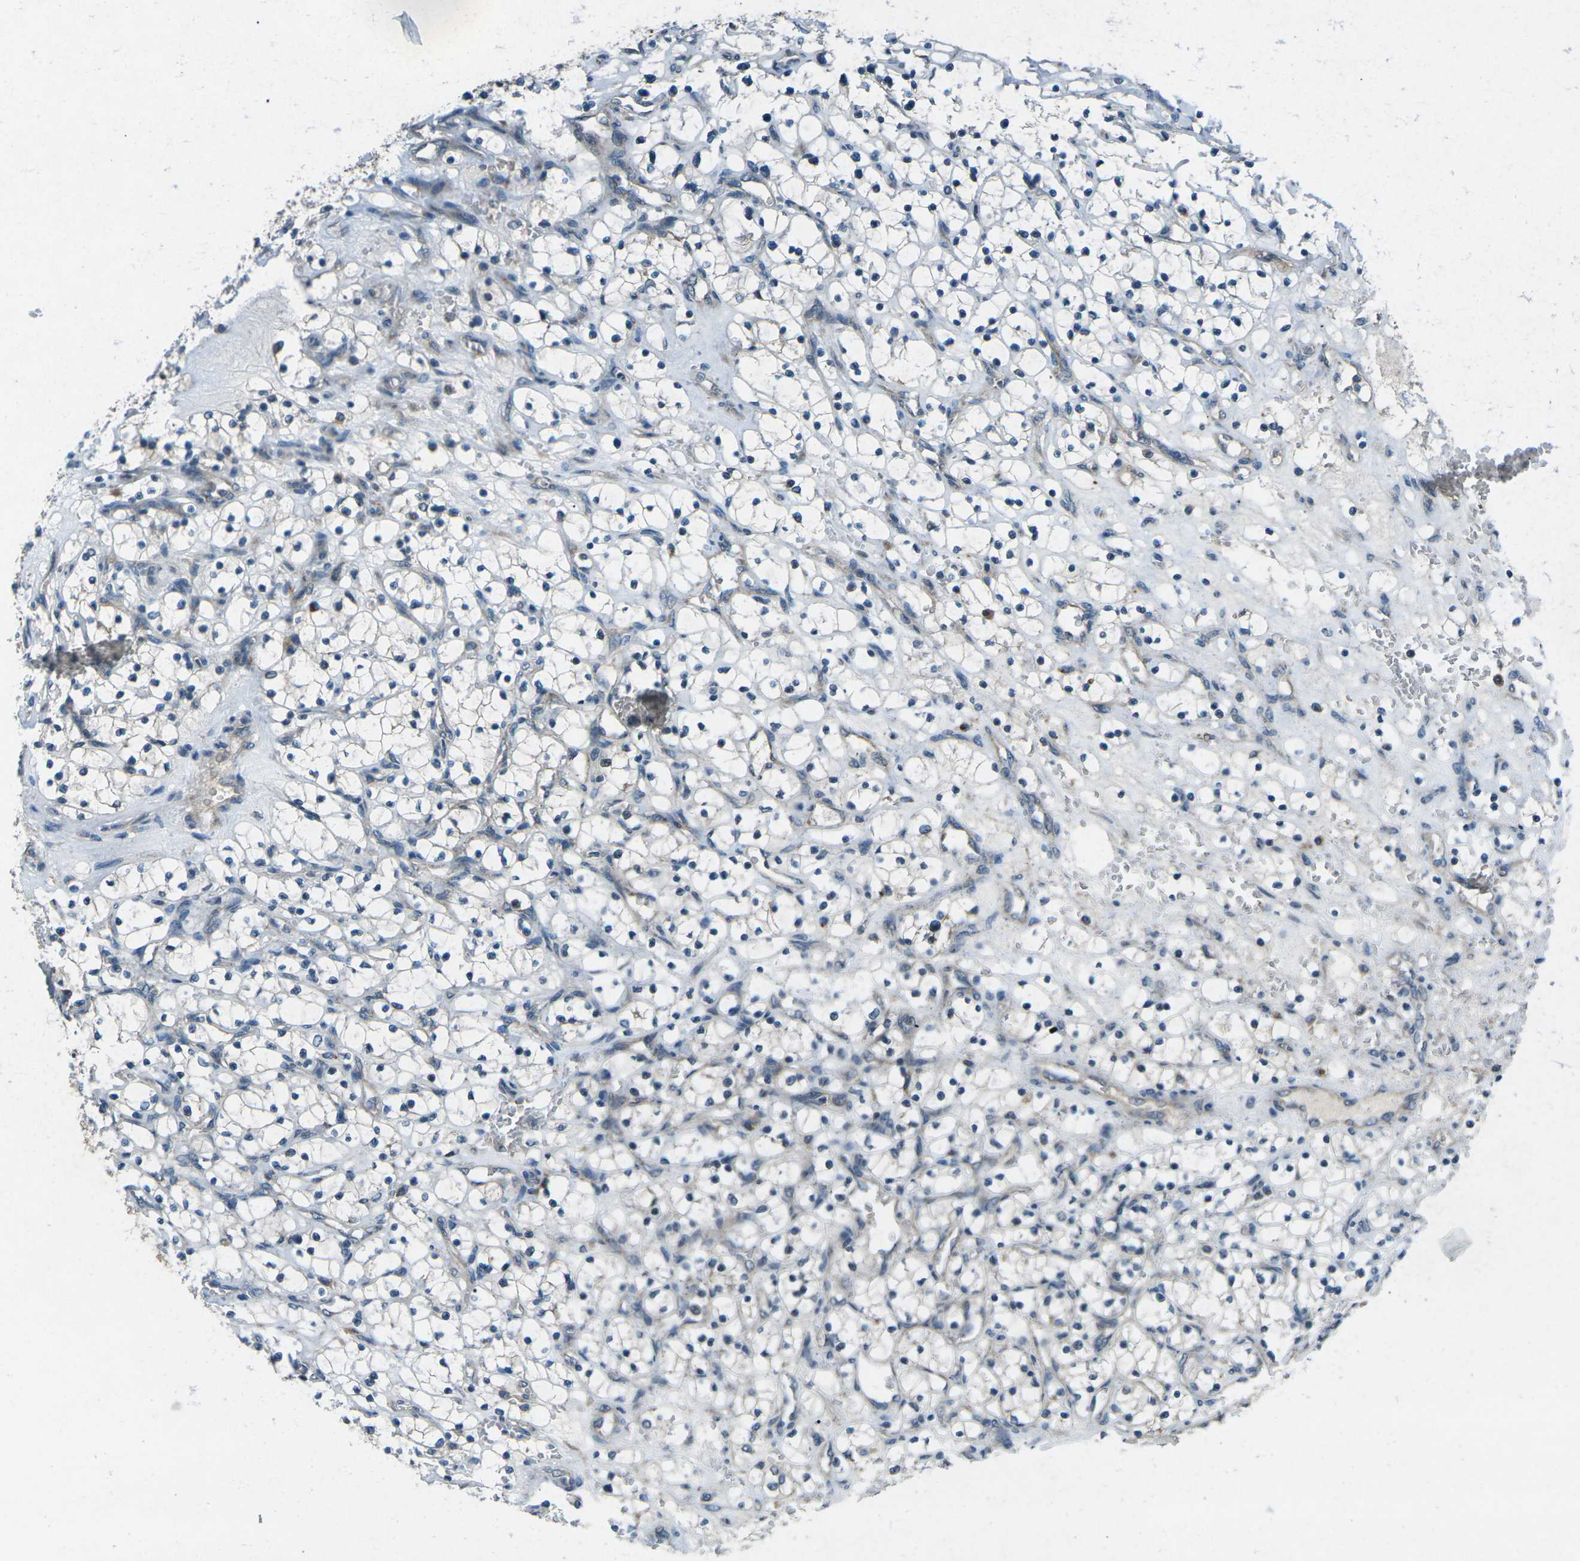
{"staining": {"intensity": "negative", "quantity": "none", "location": "none"}, "tissue": "renal cancer", "cell_type": "Tumor cells", "image_type": "cancer", "snomed": [{"axis": "morphology", "description": "Adenocarcinoma, NOS"}, {"axis": "topography", "description": "Kidney"}], "caption": "Immunohistochemistry (IHC) of adenocarcinoma (renal) reveals no staining in tumor cells.", "gene": "CDK16", "patient": {"sex": "female", "age": 69}}